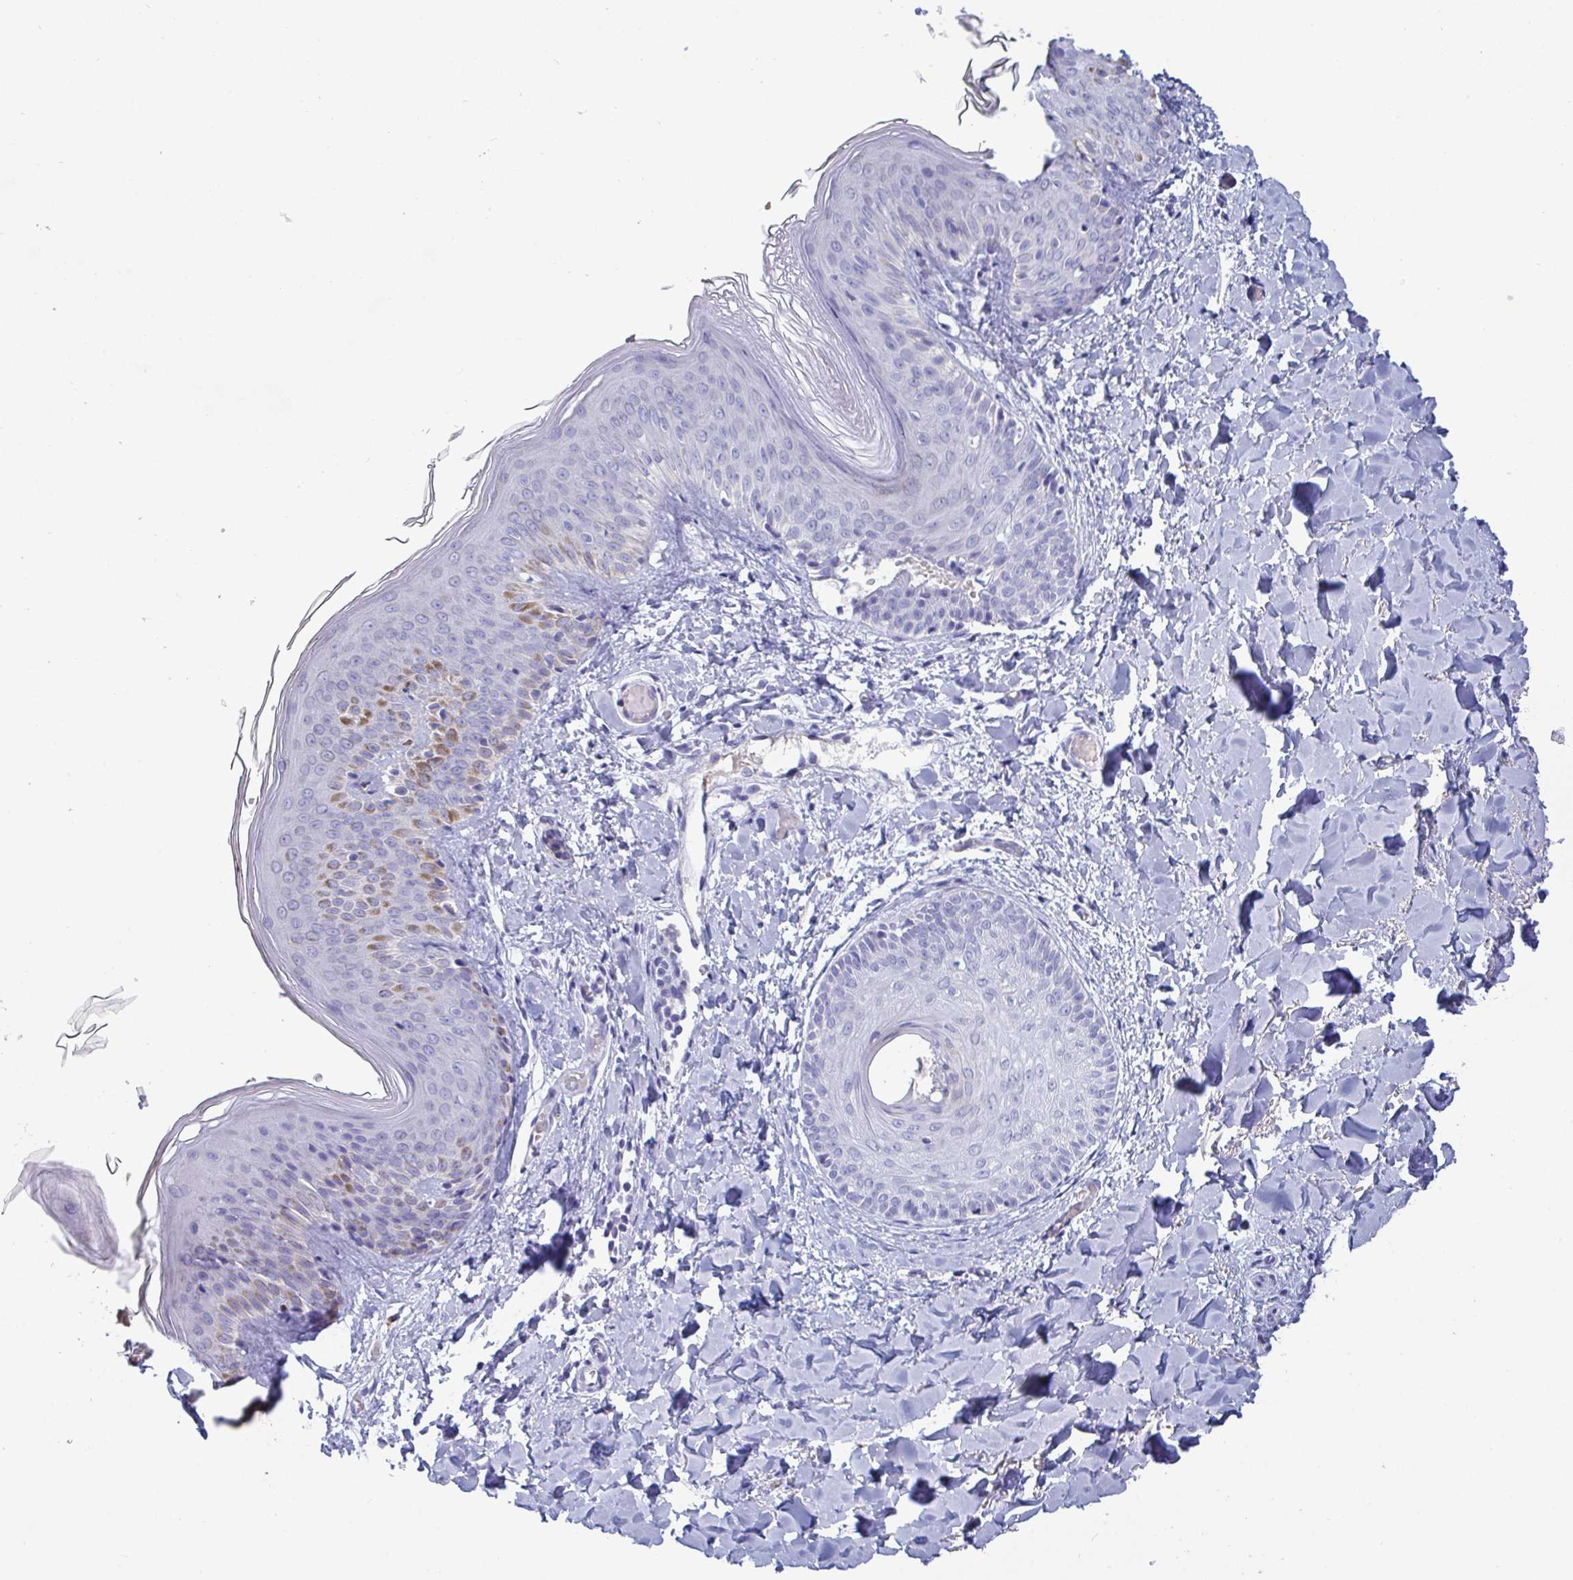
{"staining": {"intensity": "negative", "quantity": "none", "location": "none"}, "tissue": "skin", "cell_type": "Fibroblasts", "image_type": "normal", "snomed": [{"axis": "morphology", "description": "Normal tissue, NOS"}, {"axis": "topography", "description": "Skin"}], "caption": "Protein analysis of unremarkable skin displays no significant expression in fibroblasts.", "gene": "TAS2R38", "patient": {"sex": "male", "age": 16}}